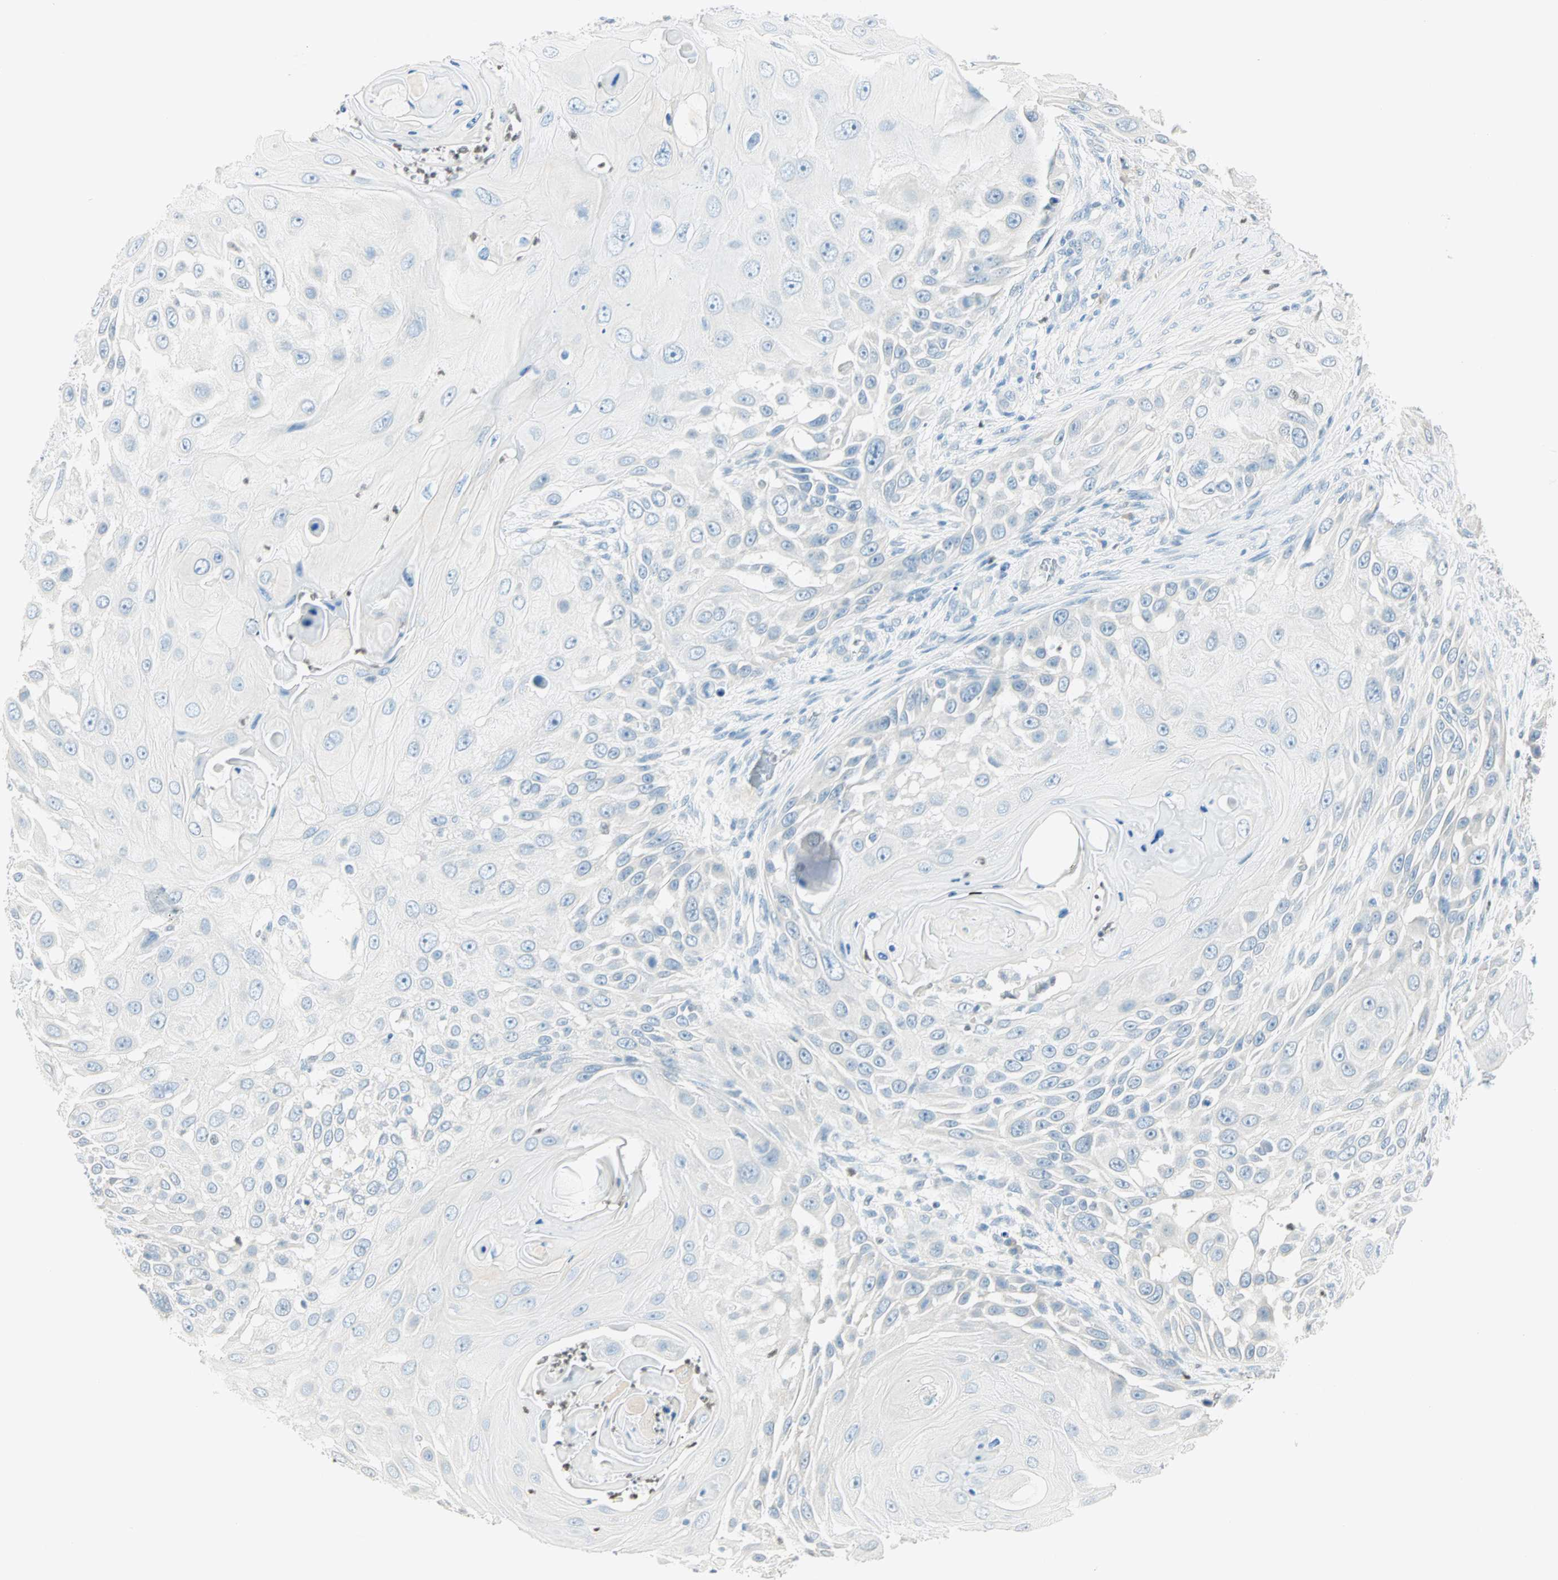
{"staining": {"intensity": "negative", "quantity": "none", "location": "none"}, "tissue": "skin cancer", "cell_type": "Tumor cells", "image_type": "cancer", "snomed": [{"axis": "morphology", "description": "Squamous cell carcinoma, NOS"}, {"axis": "topography", "description": "Skin"}], "caption": "Photomicrograph shows no protein expression in tumor cells of skin cancer (squamous cell carcinoma) tissue.", "gene": "MLLT10", "patient": {"sex": "female", "age": 44}}